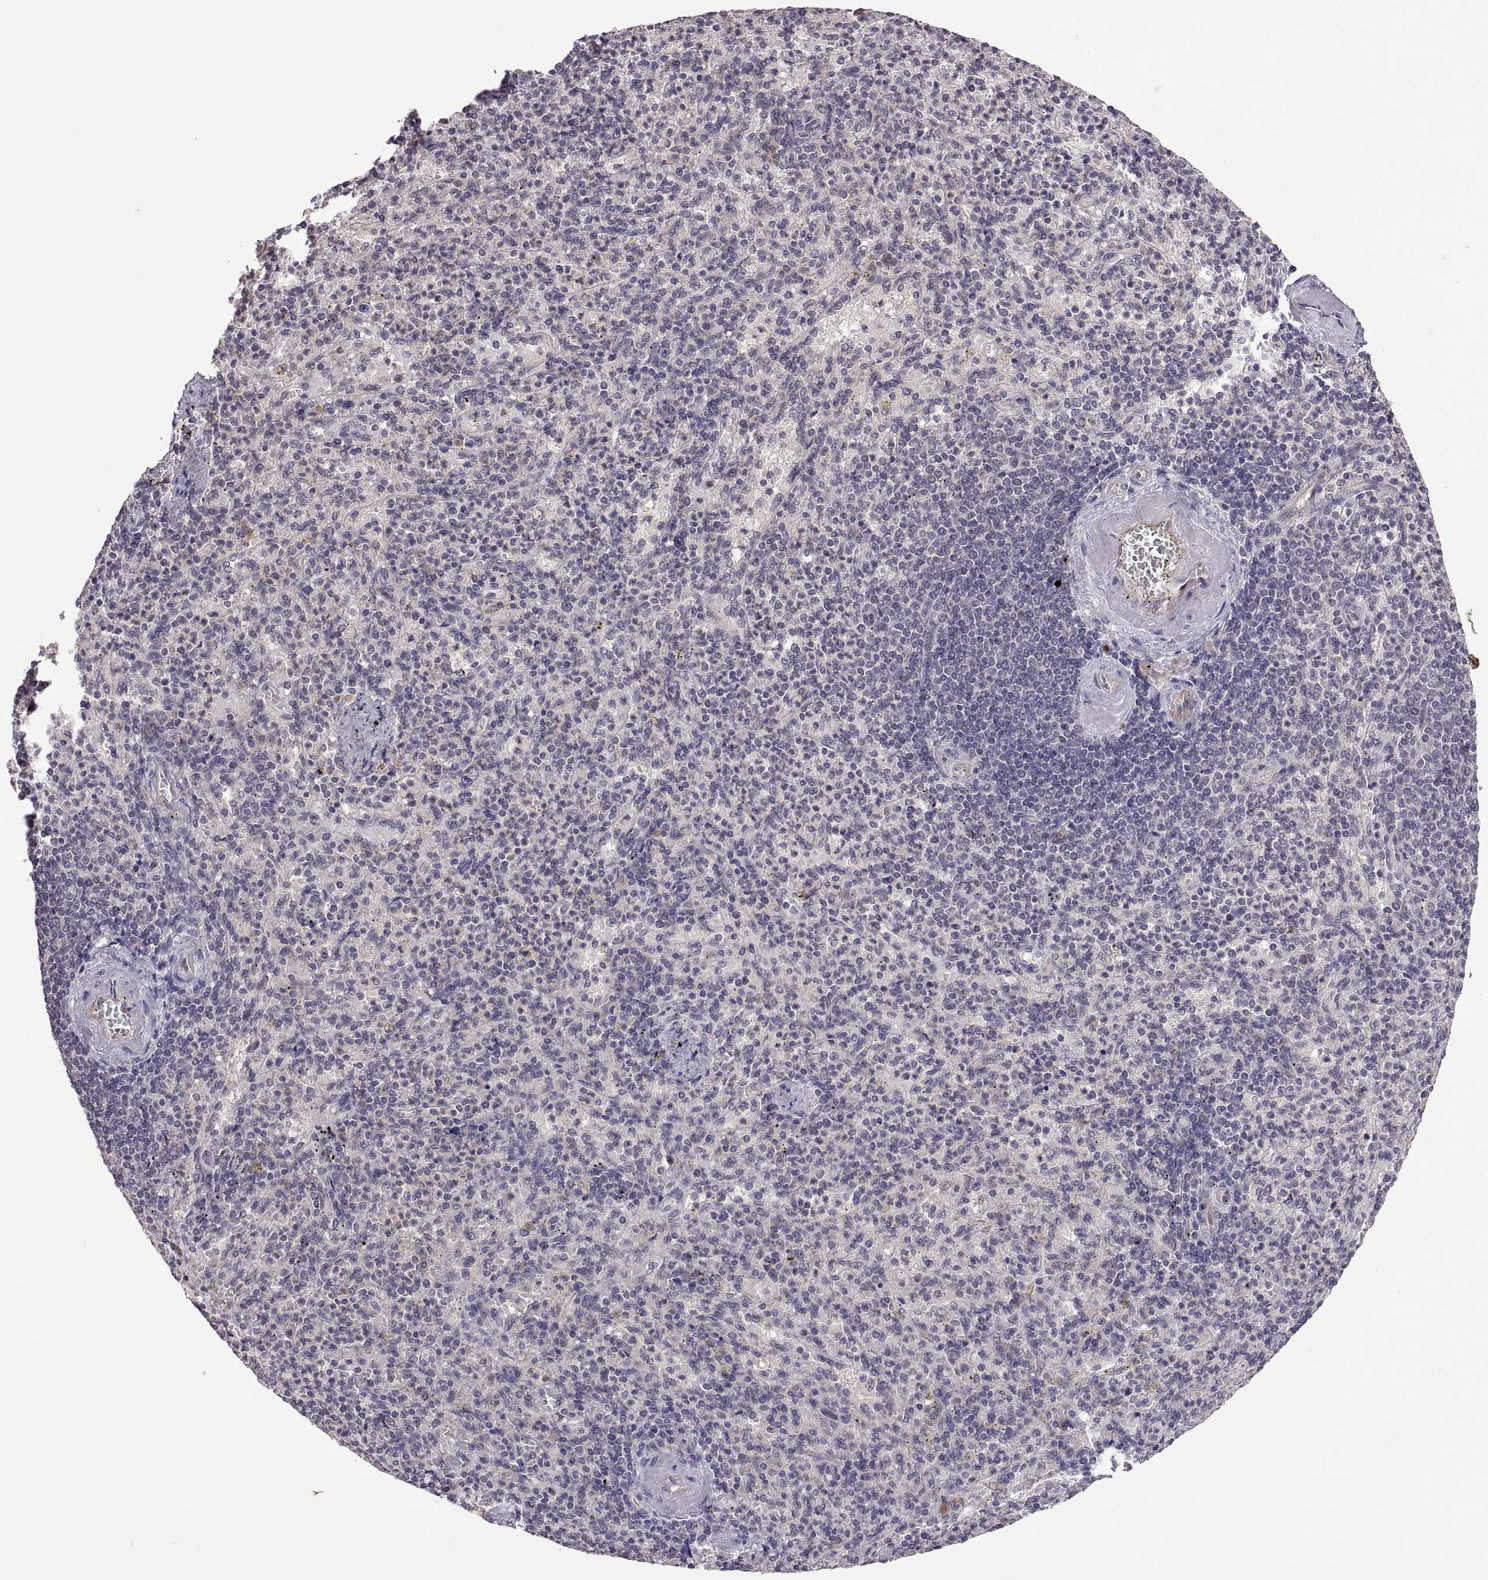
{"staining": {"intensity": "negative", "quantity": "none", "location": "none"}, "tissue": "spleen", "cell_type": "Cells in red pulp", "image_type": "normal", "snomed": [{"axis": "morphology", "description": "Normal tissue, NOS"}, {"axis": "topography", "description": "Spleen"}], "caption": "Immunohistochemical staining of normal human spleen exhibits no significant positivity in cells in red pulp. Nuclei are stained in blue.", "gene": "LAMA1", "patient": {"sex": "female", "age": 74}}